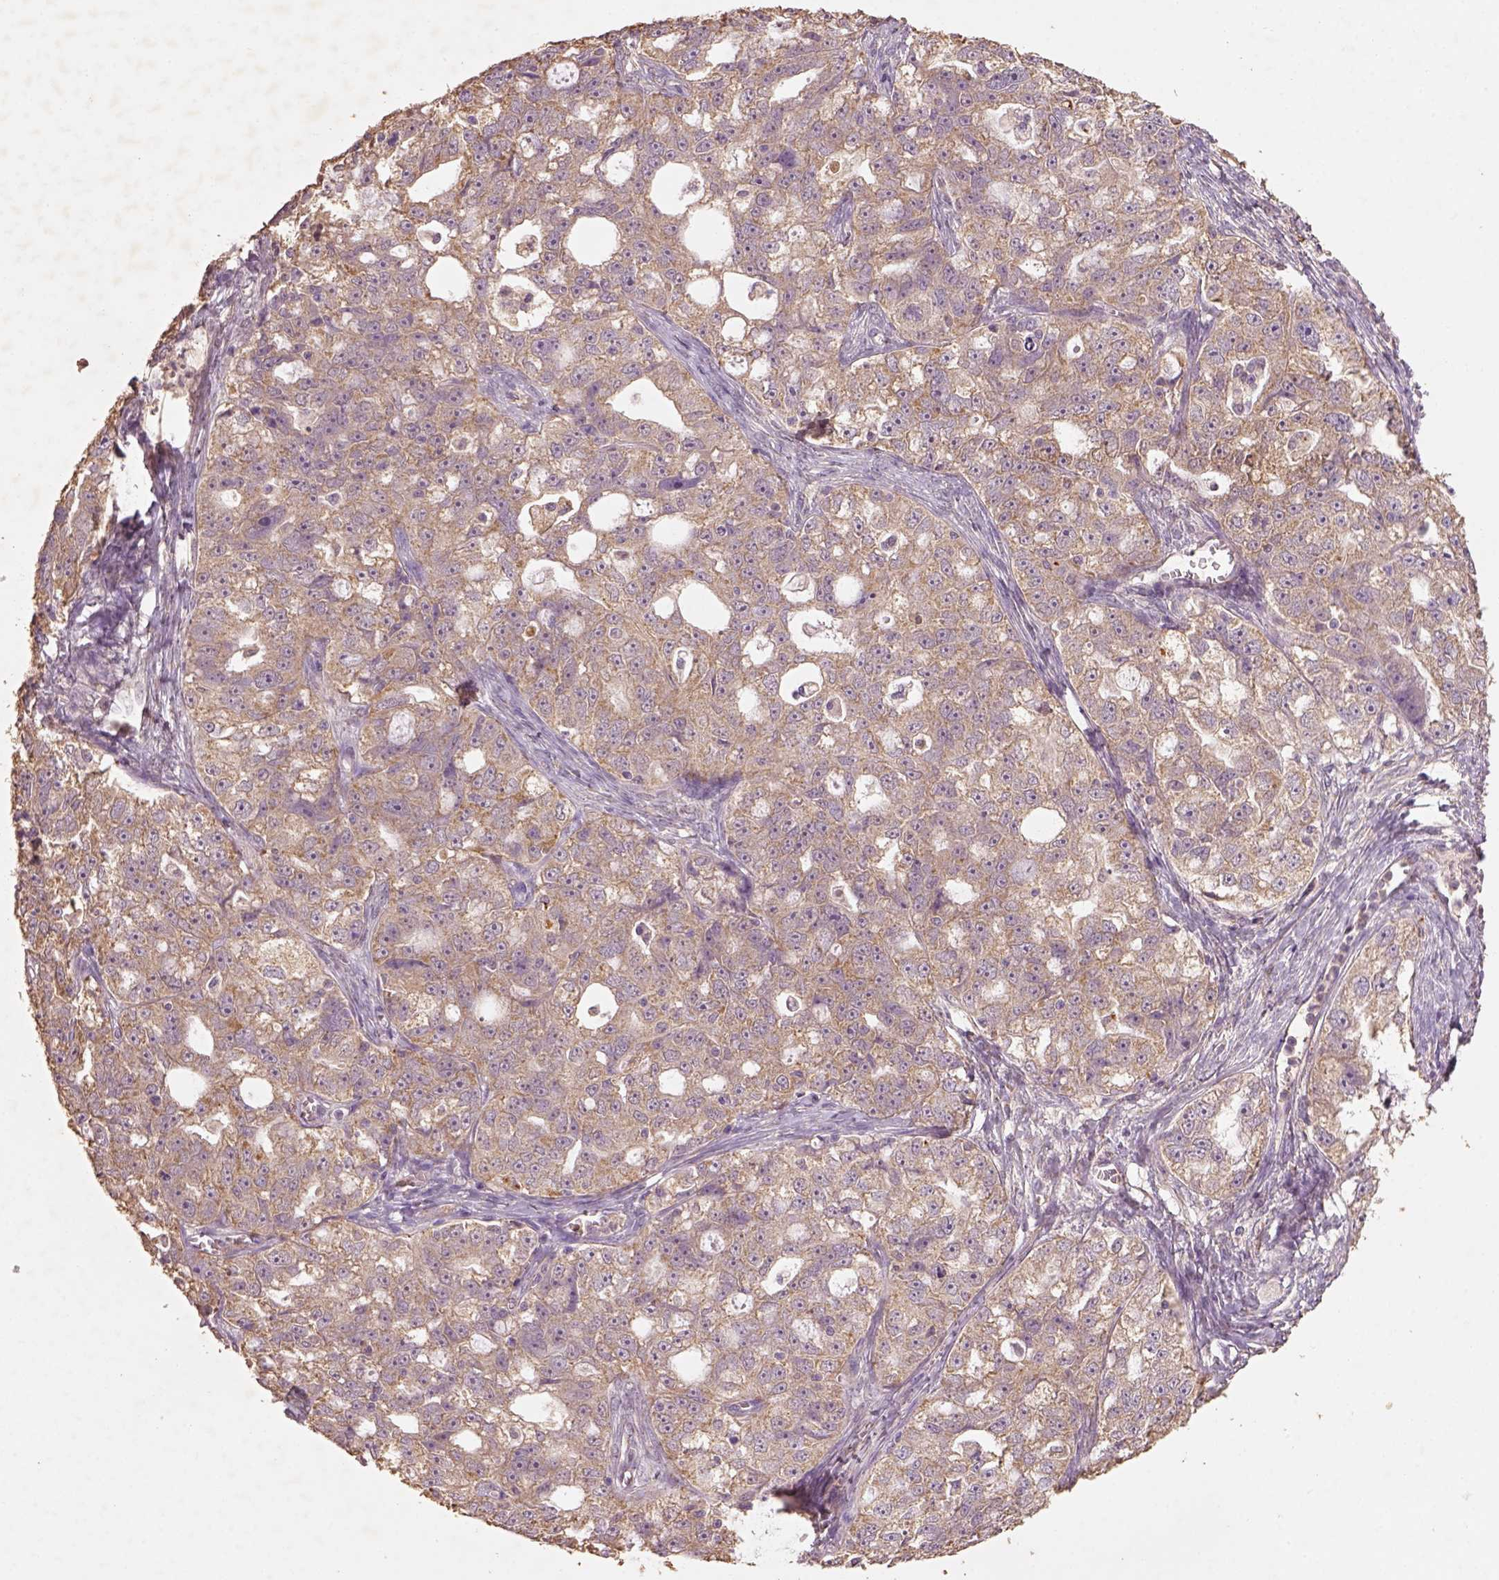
{"staining": {"intensity": "moderate", "quantity": ">75%", "location": "cytoplasmic/membranous"}, "tissue": "ovarian cancer", "cell_type": "Tumor cells", "image_type": "cancer", "snomed": [{"axis": "morphology", "description": "Cystadenocarcinoma, serous, NOS"}, {"axis": "topography", "description": "Ovary"}], "caption": "Human ovarian cancer stained with a protein marker shows moderate staining in tumor cells.", "gene": "AP2B1", "patient": {"sex": "female", "age": 51}}